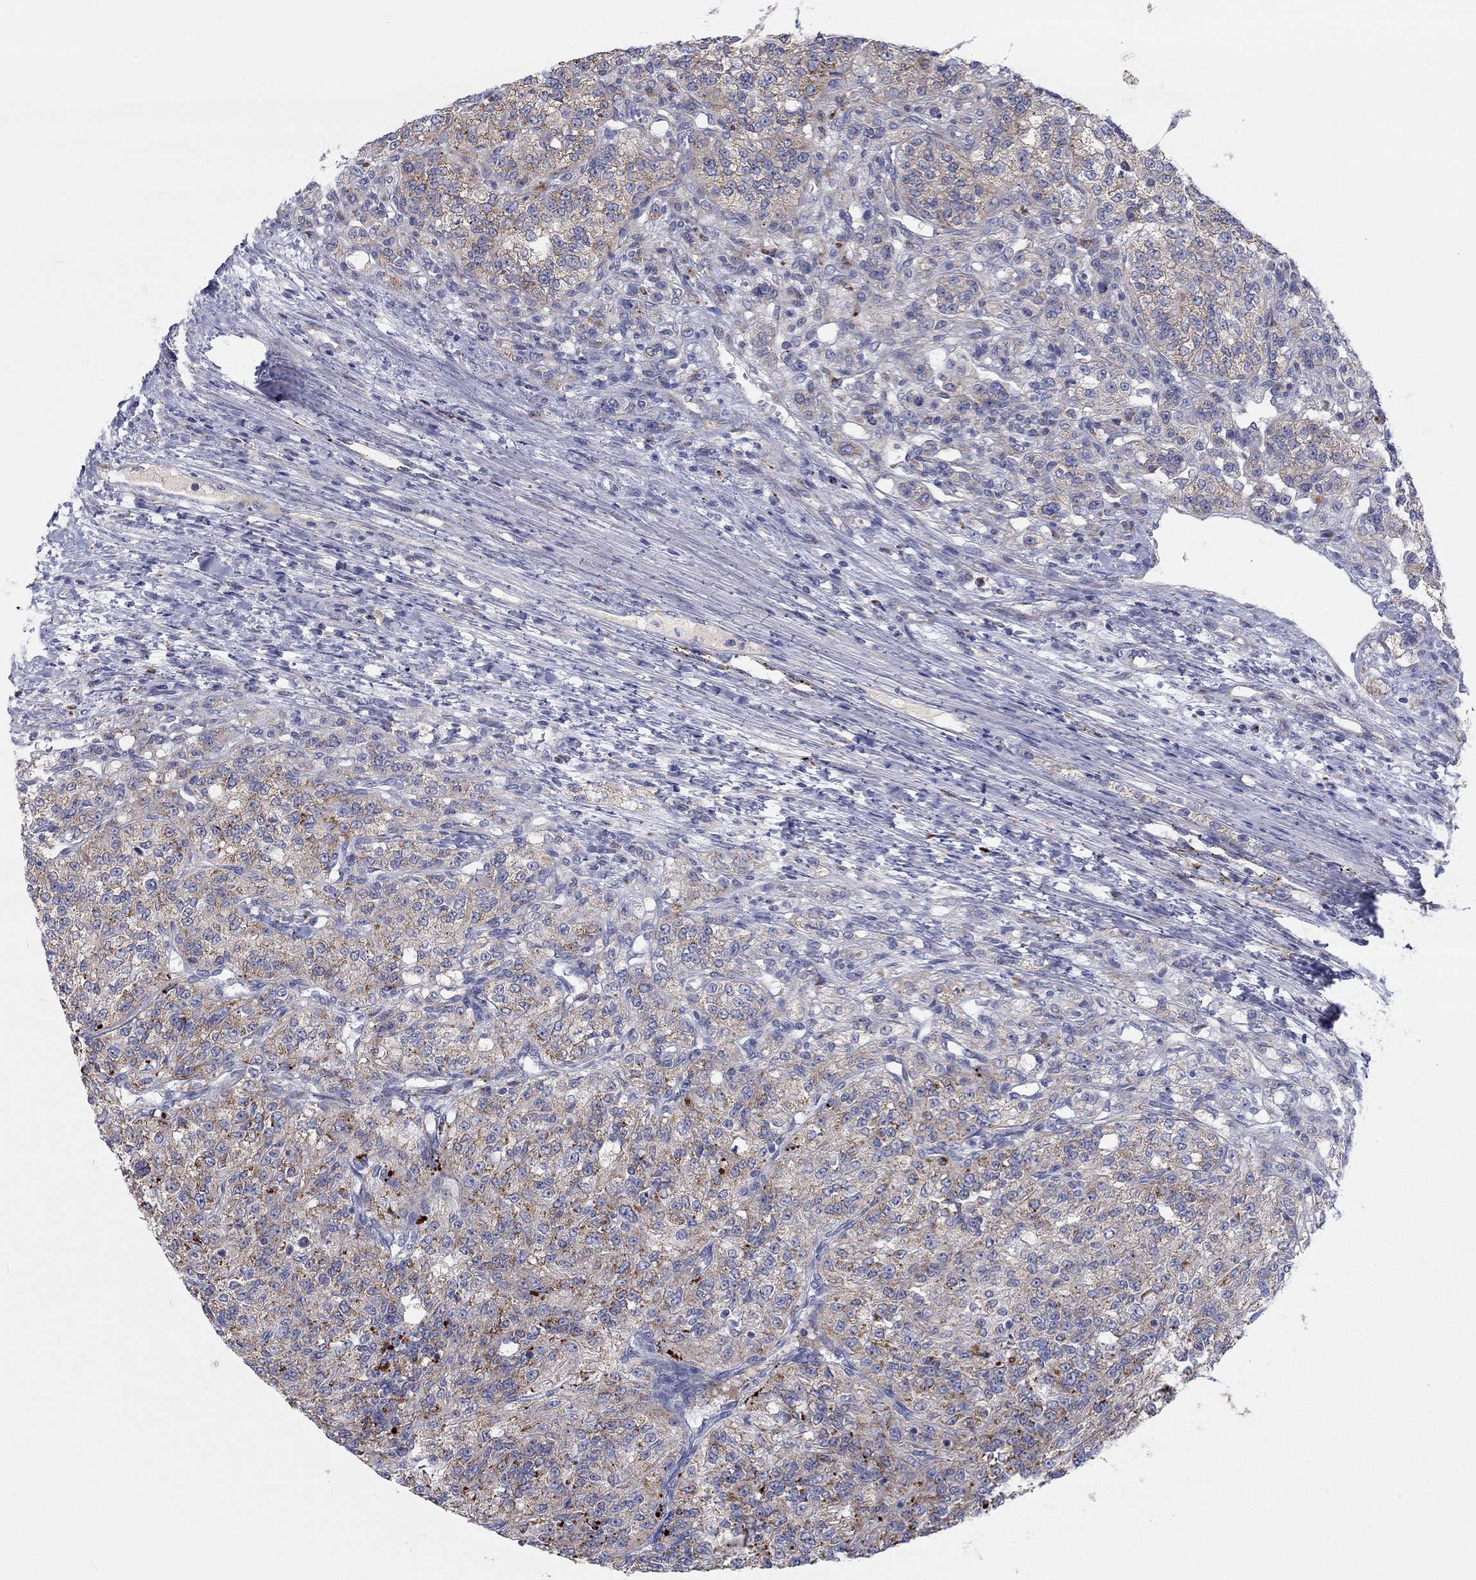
{"staining": {"intensity": "weak", "quantity": ">75%", "location": "cytoplasmic/membranous"}, "tissue": "renal cancer", "cell_type": "Tumor cells", "image_type": "cancer", "snomed": [{"axis": "morphology", "description": "Adenocarcinoma, NOS"}, {"axis": "topography", "description": "Kidney"}], "caption": "Protein staining shows weak cytoplasmic/membranous expression in about >75% of tumor cells in adenocarcinoma (renal). Using DAB (3,3'-diaminobenzidine) (brown) and hematoxylin (blue) stains, captured at high magnification using brightfield microscopy.", "gene": "BCO2", "patient": {"sex": "female", "age": 63}}